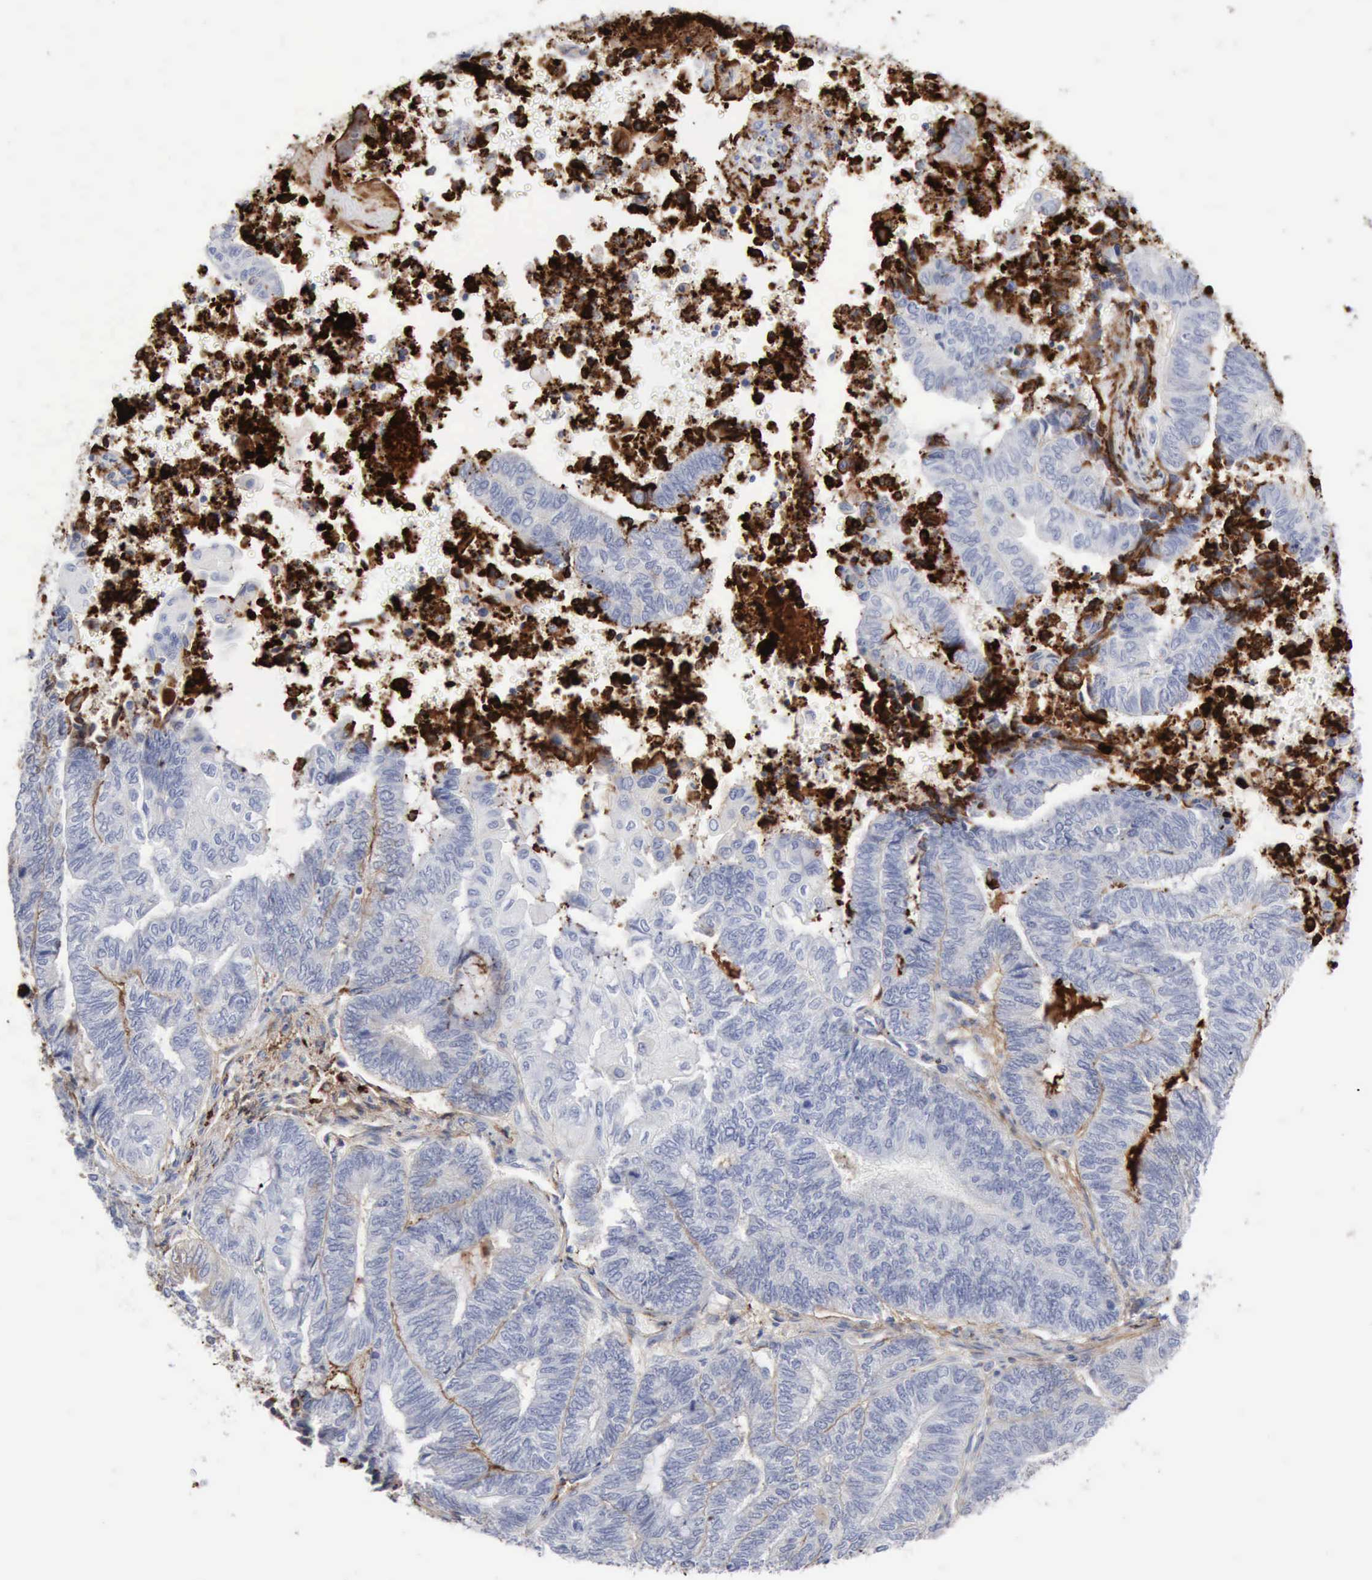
{"staining": {"intensity": "negative", "quantity": "none", "location": "none"}, "tissue": "endometrial cancer", "cell_type": "Tumor cells", "image_type": "cancer", "snomed": [{"axis": "morphology", "description": "Adenocarcinoma, NOS"}, {"axis": "topography", "description": "Uterus"}, {"axis": "topography", "description": "Endometrium"}], "caption": "Endometrial cancer was stained to show a protein in brown. There is no significant staining in tumor cells. The staining is performed using DAB brown chromogen with nuclei counter-stained in using hematoxylin.", "gene": "C4BPA", "patient": {"sex": "female", "age": 70}}